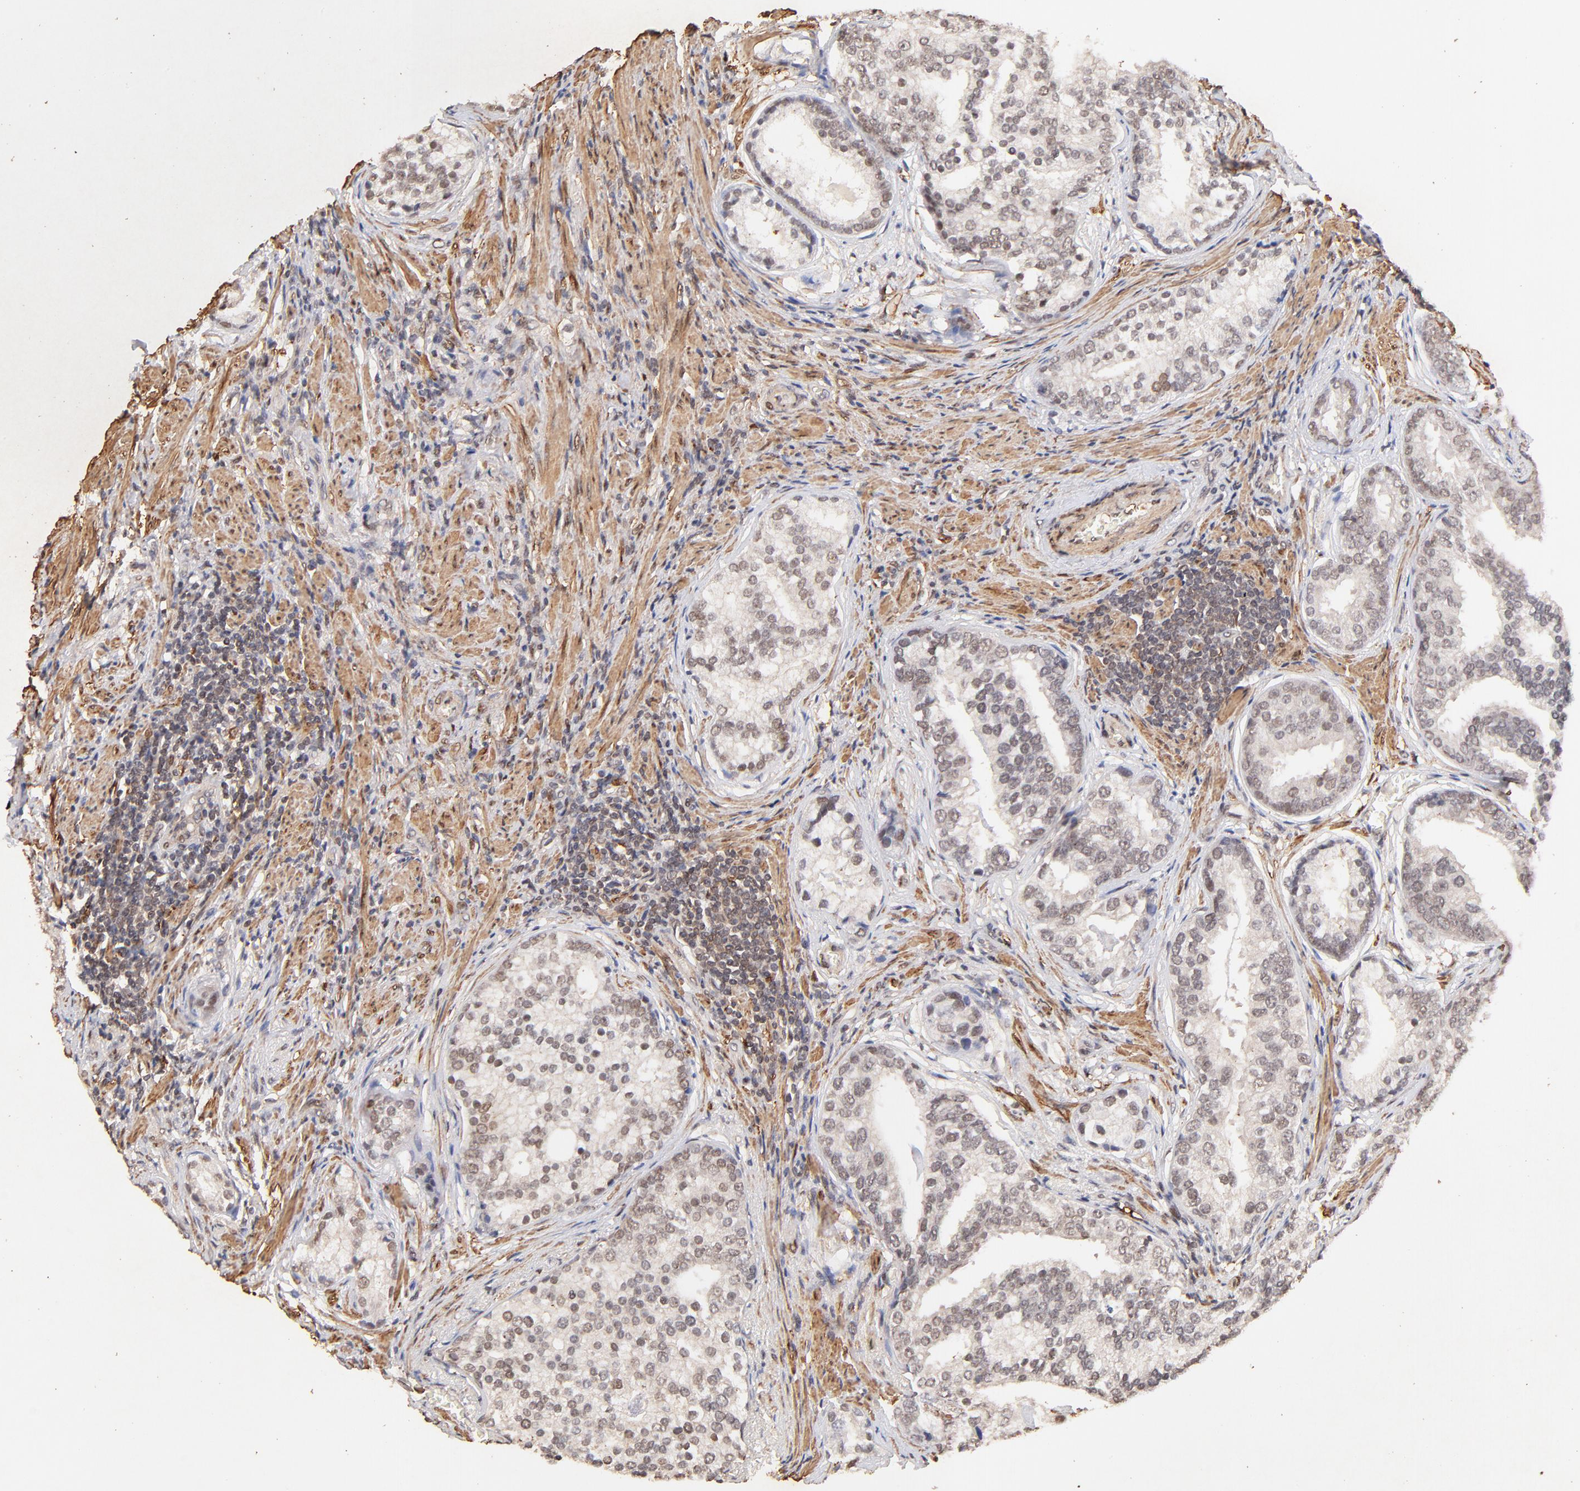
{"staining": {"intensity": "weak", "quantity": "25%-75%", "location": "nuclear"}, "tissue": "prostate cancer", "cell_type": "Tumor cells", "image_type": "cancer", "snomed": [{"axis": "morphology", "description": "Adenocarcinoma, Low grade"}, {"axis": "topography", "description": "Prostate"}], "caption": "A micrograph showing weak nuclear positivity in approximately 25%-75% of tumor cells in prostate cancer (low-grade adenocarcinoma), as visualized by brown immunohistochemical staining.", "gene": "ZFP92", "patient": {"sex": "male", "age": 71}}